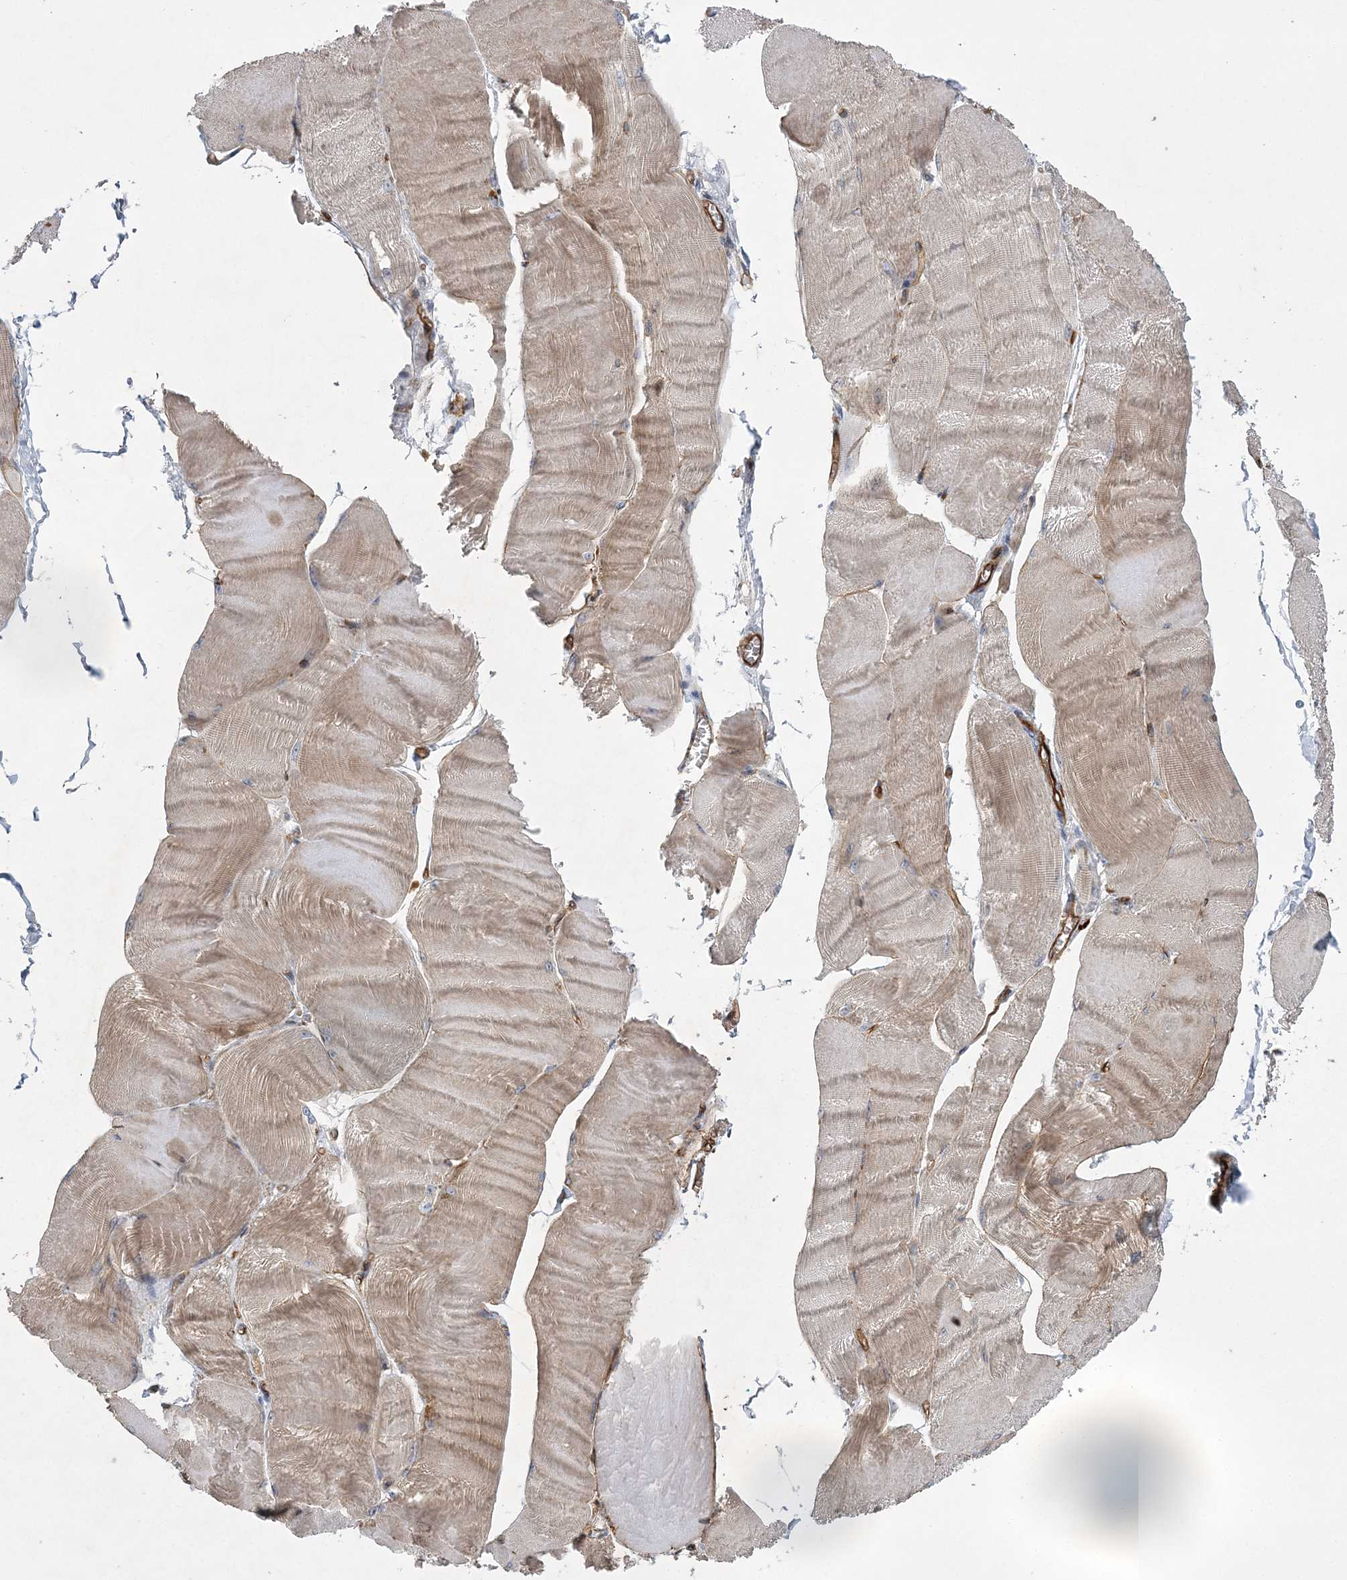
{"staining": {"intensity": "weak", "quantity": "25%-75%", "location": "cytoplasmic/membranous"}, "tissue": "skeletal muscle", "cell_type": "Myocytes", "image_type": "normal", "snomed": [{"axis": "morphology", "description": "Normal tissue, NOS"}, {"axis": "morphology", "description": "Basal cell carcinoma"}, {"axis": "topography", "description": "Skeletal muscle"}], "caption": "Brown immunohistochemical staining in unremarkable skeletal muscle reveals weak cytoplasmic/membranous expression in approximately 25%-75% of myocytes.", "gene": "CALN1", "patient": {"sex": "female", "age": 64}}